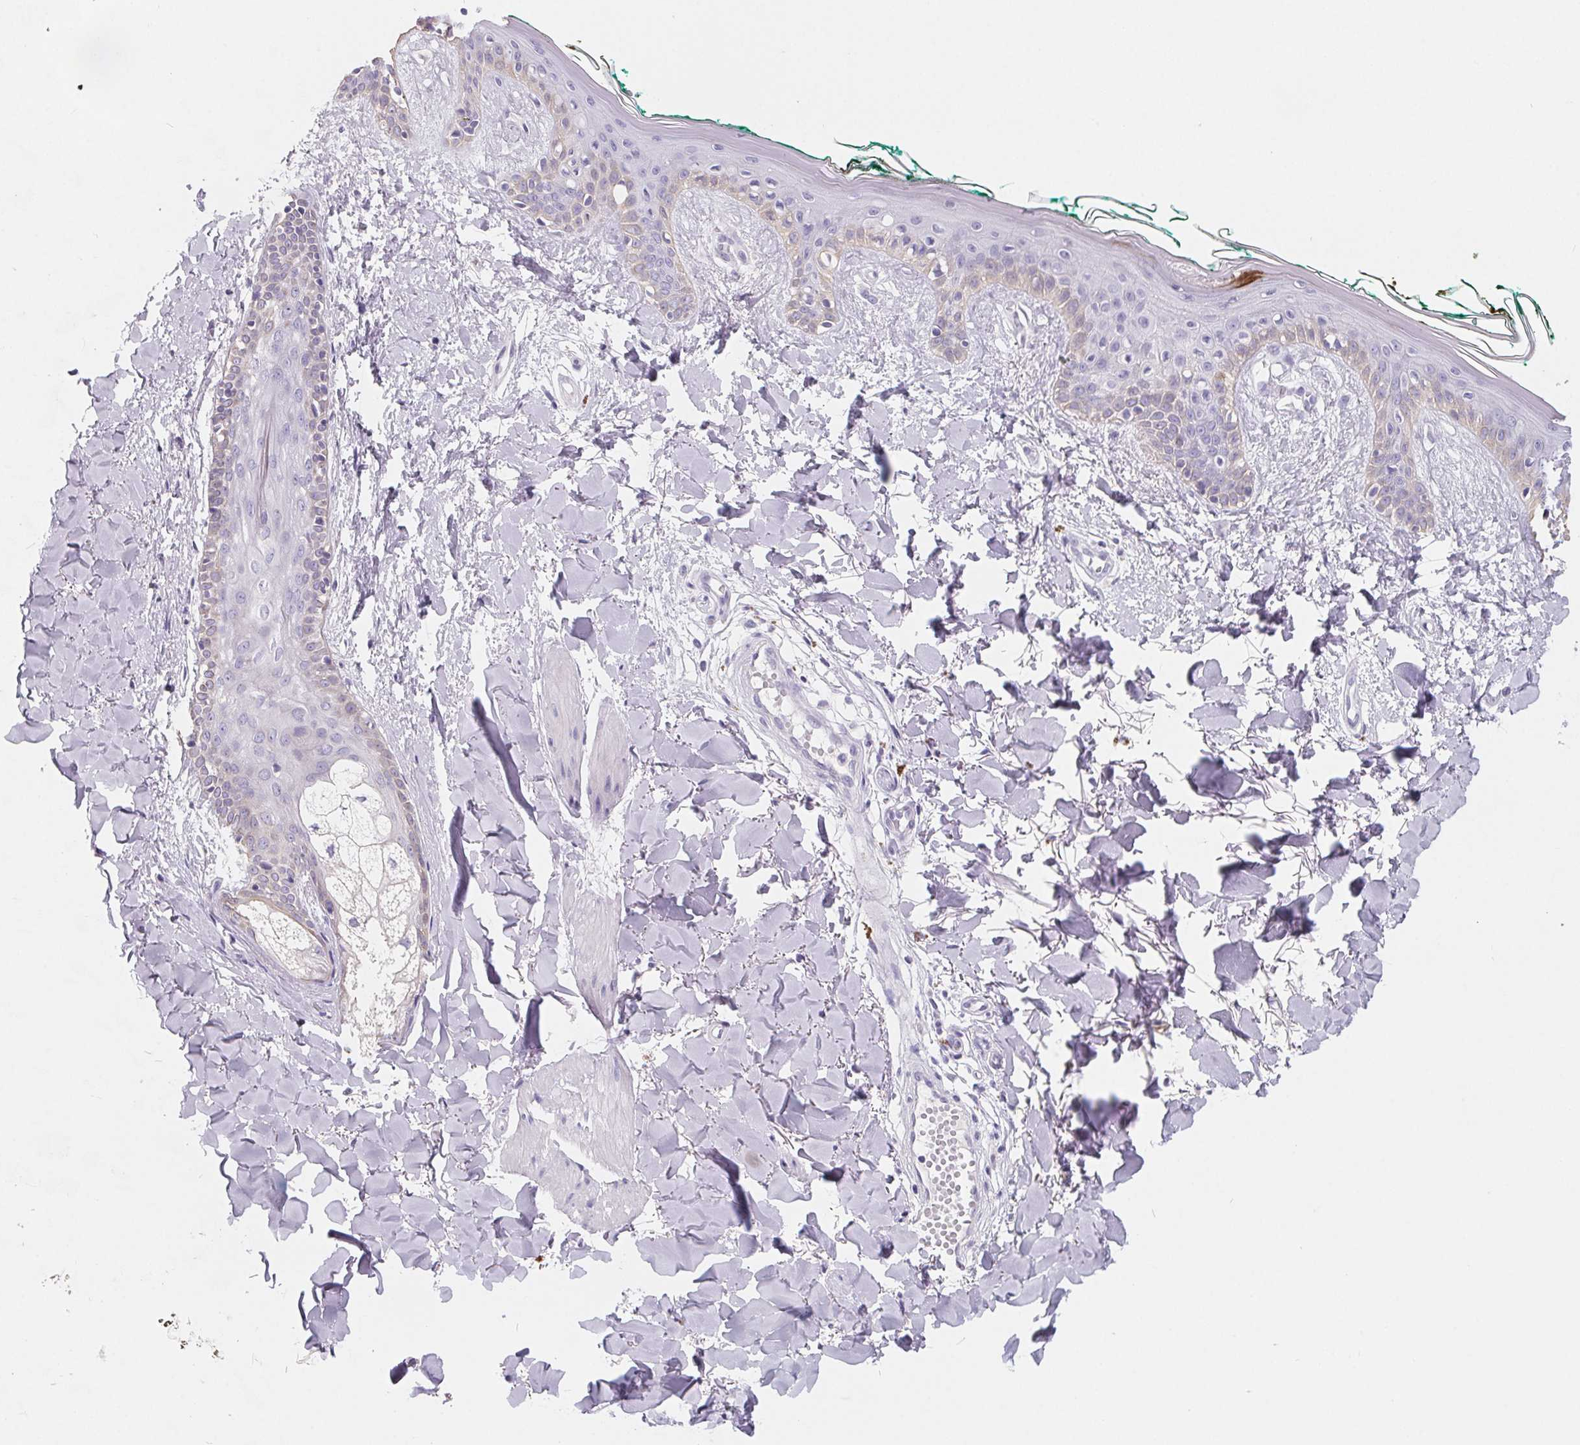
{"staining": {"intensity": "negative", "quantity": "none", "location": "none"}, "tissue": "skin", "cell_type": "Fibroblasts", "image_type": "normal", "snomed": [{"axis": "morphology", "description": "Normal tissue, NOS"}, {"axis": "topography", "description": "Skin"}], "caption": "This micrograph is of normal skin stained with IHC to label a protein in brown with the nuclei are counter-stained blue. There is no positivity in fibroblasts.", "gene": "FDX1", "patient": {"sex": "female", "age": 34}}